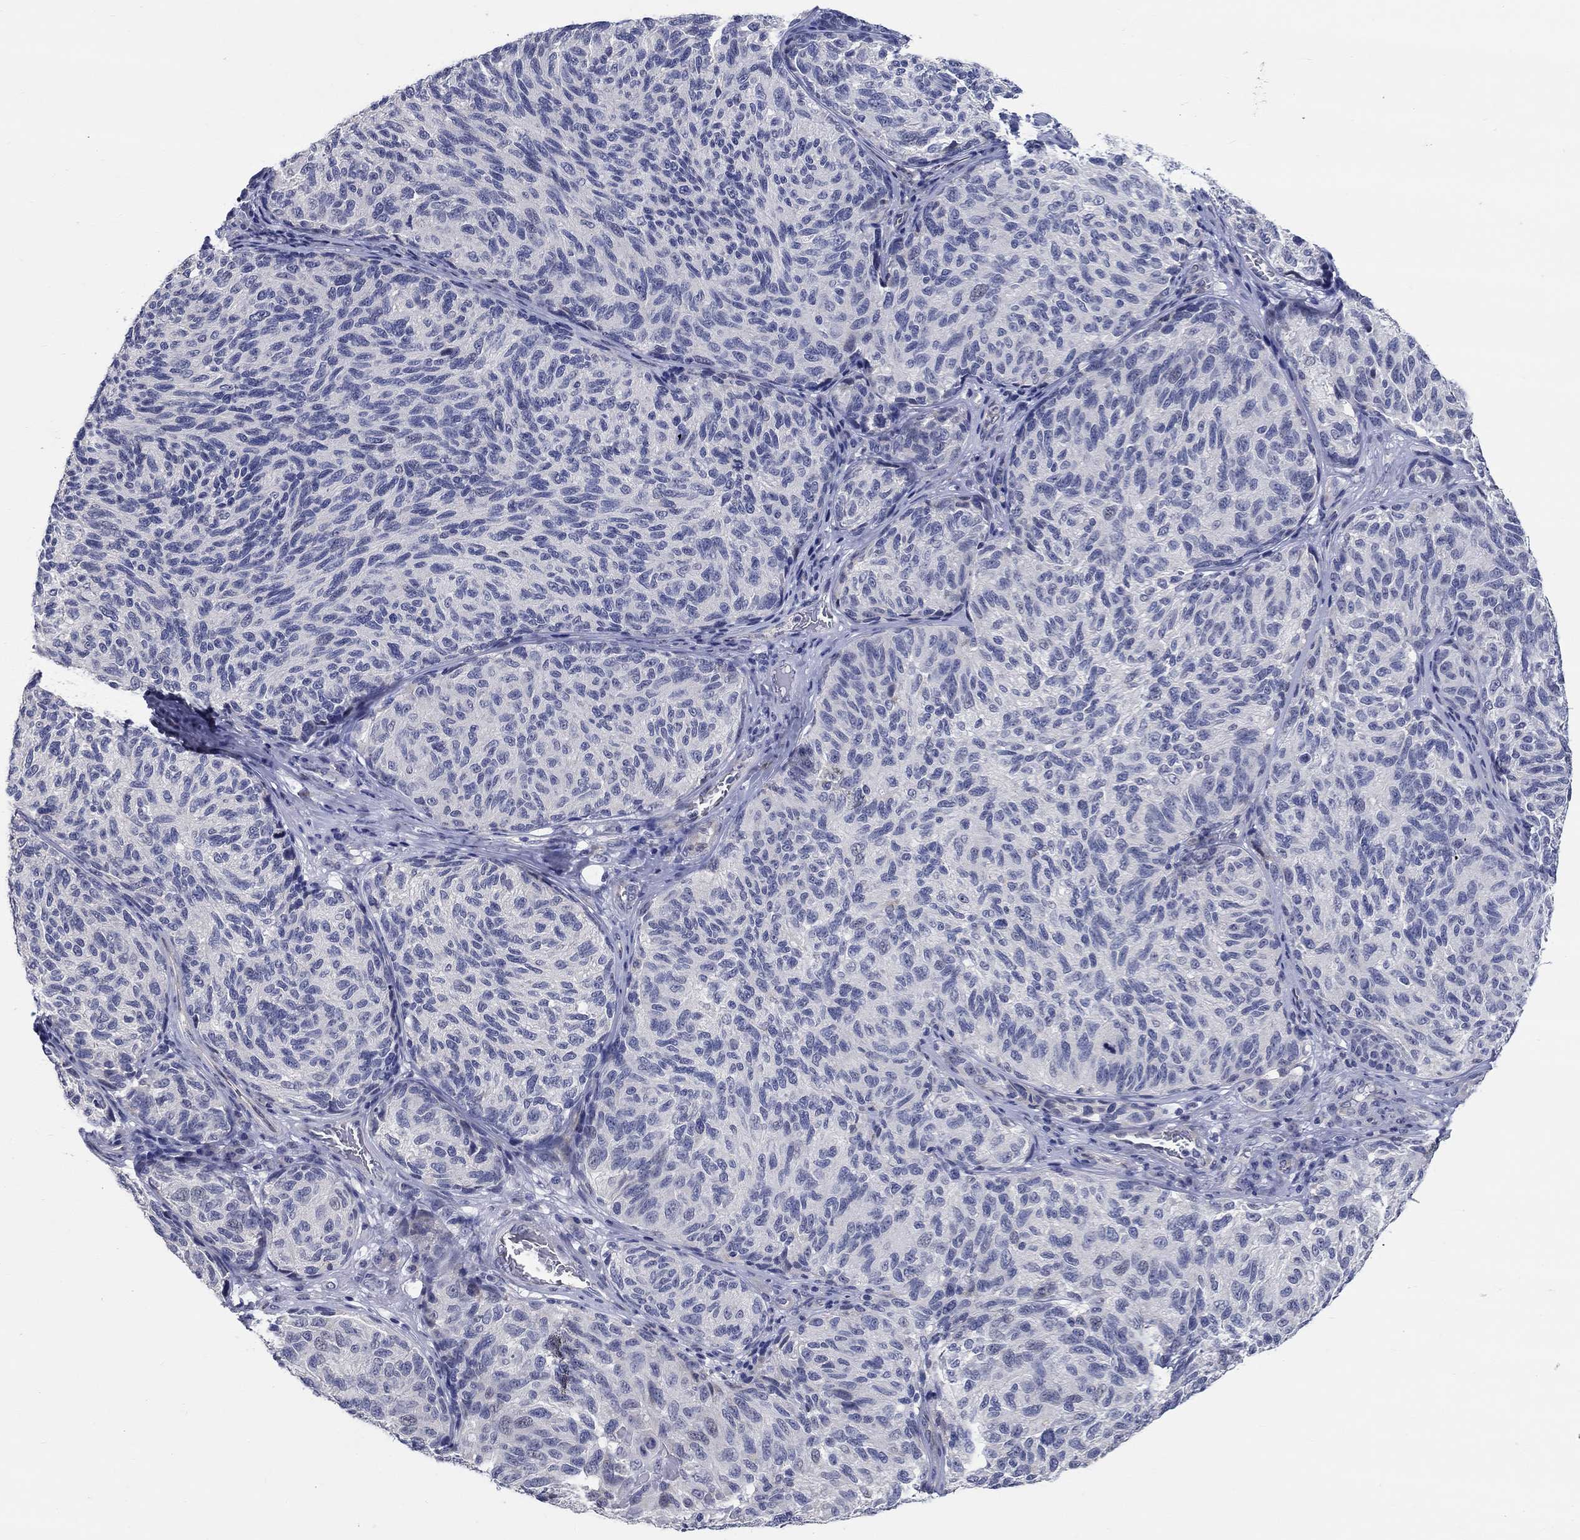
{"staining": {"intensity": "negative", "quantity": "none", "location": "none"}, "tissue": "melanoma", "cell_type": "Tumor cells", "image_type": "cancer", "snomed": [{"axis": "morphology", "description": "Malignant melanoma, NOS"}, {"axis": "topography", "description": "Skin"}], "caption": "Immunohistochemical staining of melanoma reveals no significant staining in tumor cells.", "gene": "SMIM18", "patient": {"sex": "female", "age": 73}}